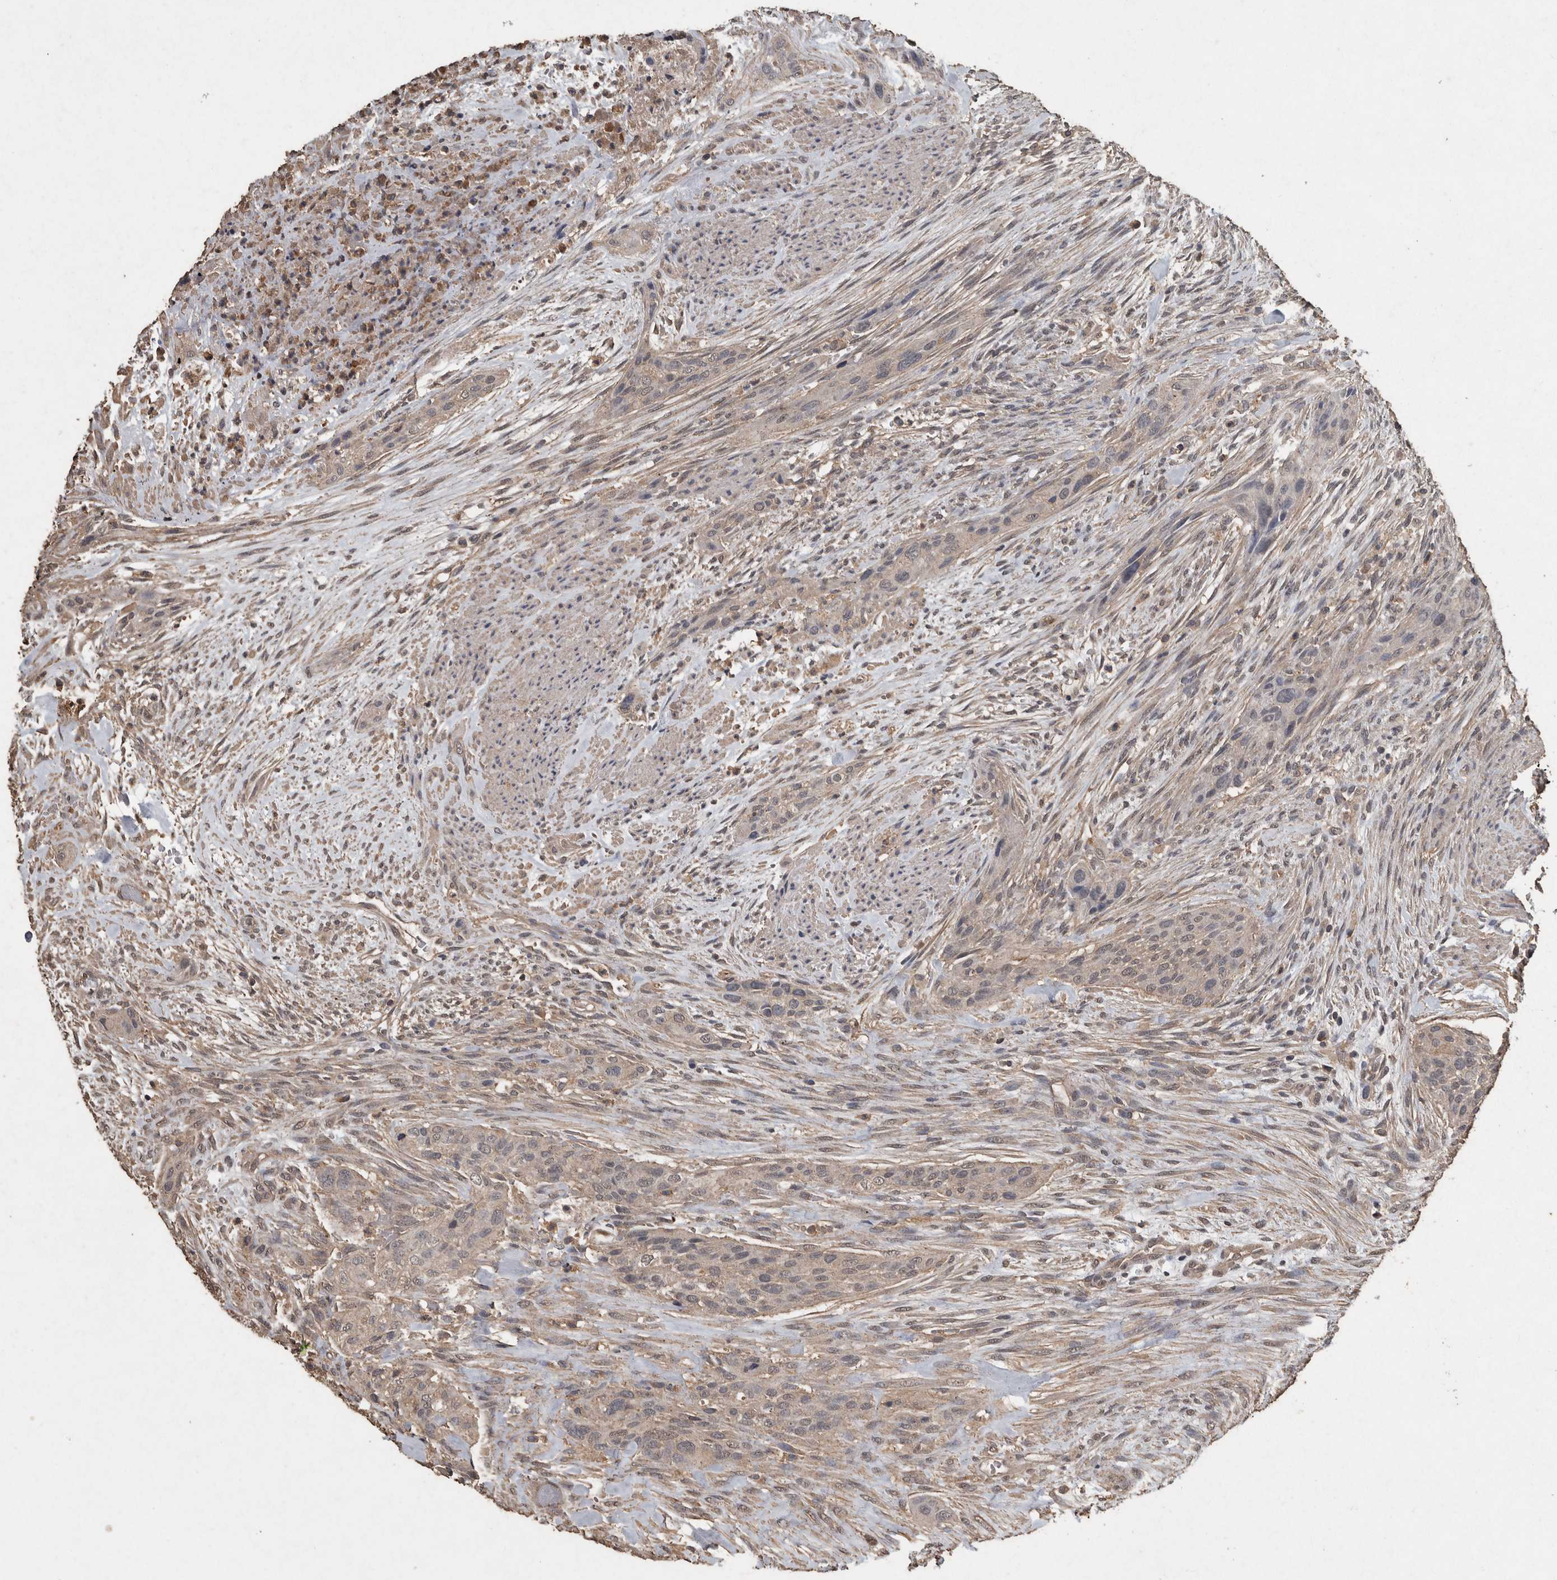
{"staining": {"intensity": "weak", "quantity": "<25%", "location": "cytoplasmic/membranous"}, "tissue": "urothelial cancer", "cell_type": "Tumor cells", "image_type": "cancer", "snomed": [{"axis": "morphology", "description": "Urothelial carcinoma, High grade"}, {"axis": "topography", "description": "Urinary bladder"}], "caption": "Urothelial cancer stained for a protein using immunohistochemistry shows no expression tumor cells.", "gene": "FGFRL1", "patient": {"sex": "male", "age": 35}}